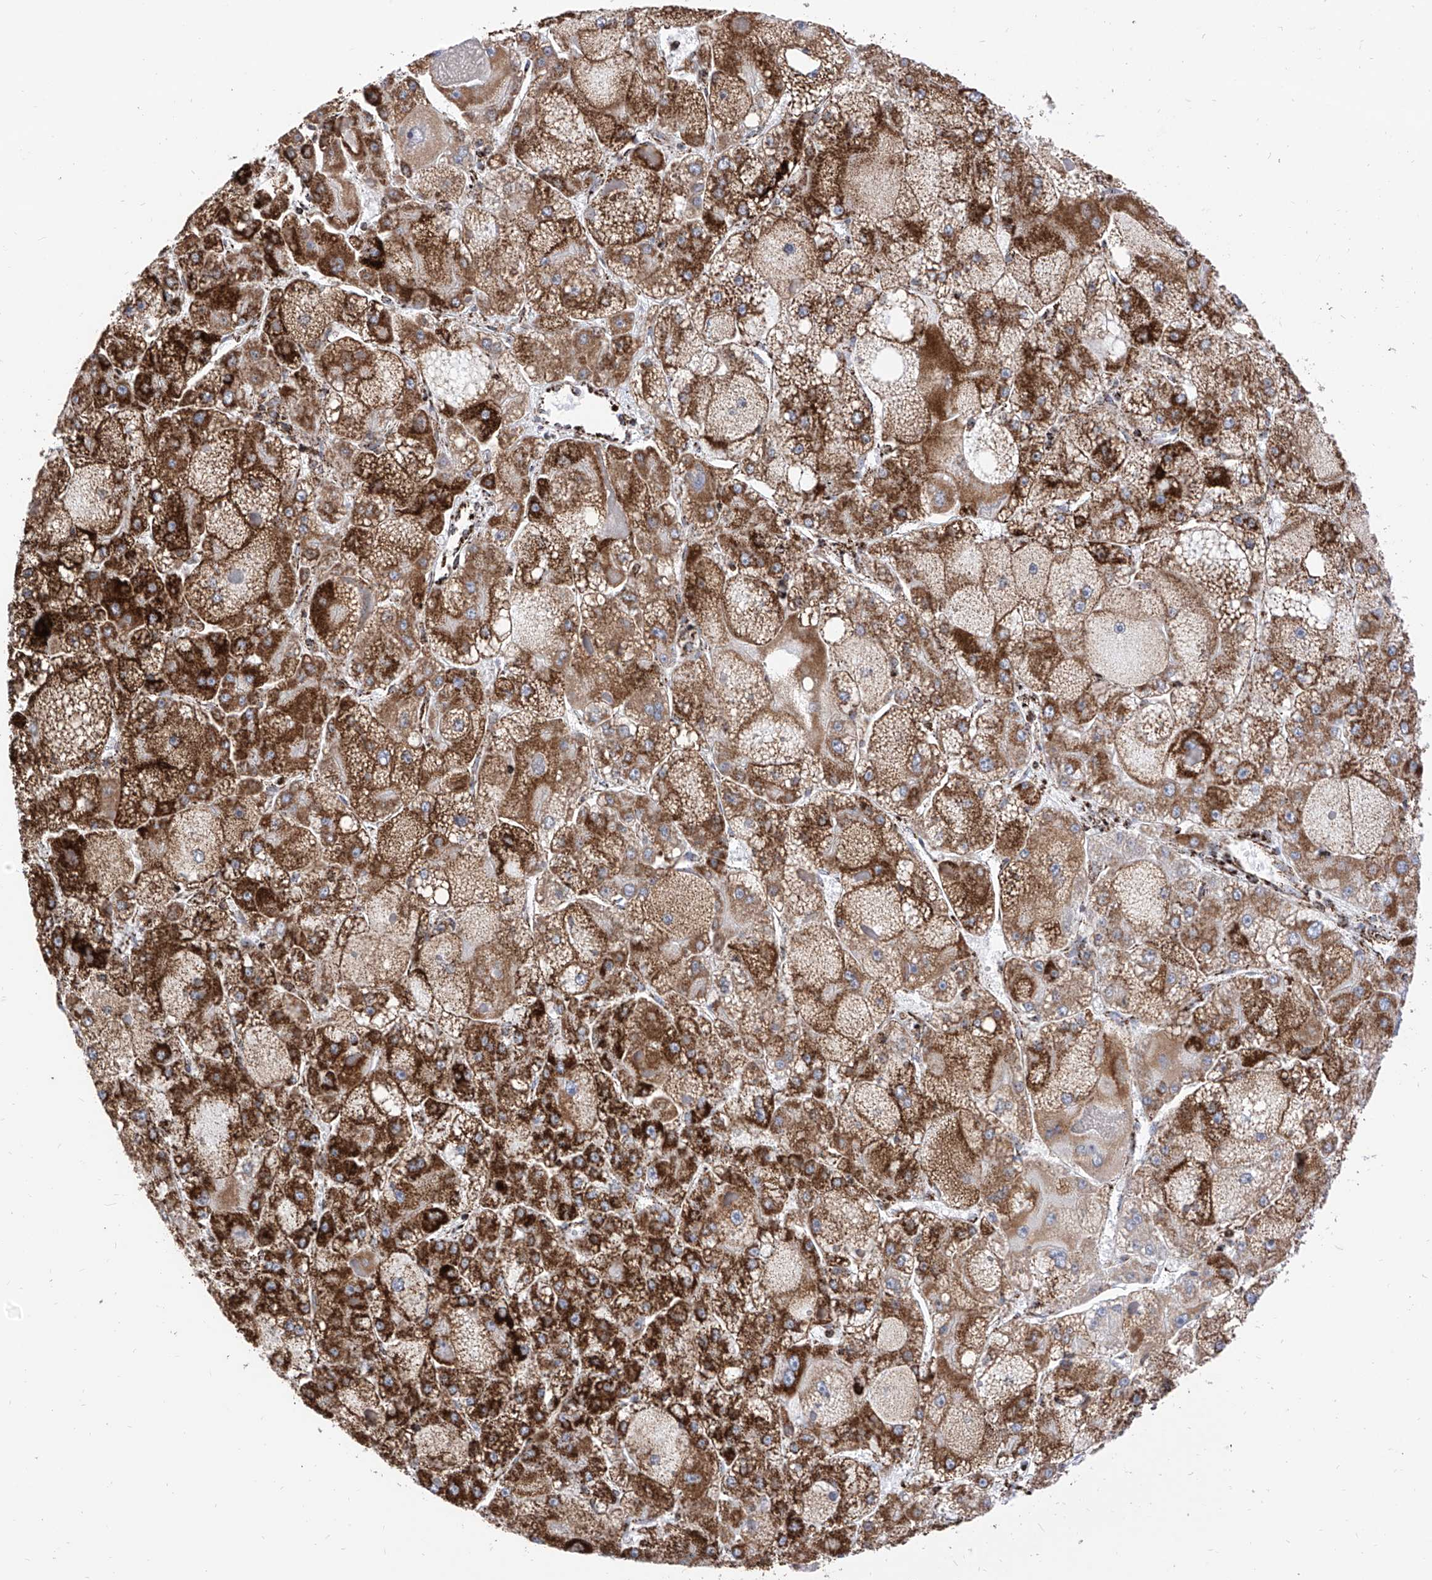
{"staining": {"intensity": "strong", "quantity": ">75%", "location": "cytoplasmic/membranous"}, "tissue": "liver cancer", "cell_type": "Tumor cells", "image_type": "cancer", "snomed": [{"axis": "morphology", "description": "Carcinoma, Hepatocellular, NOS"}, {"axis": "topography", "description": "Liver"}], "caption": "Protein expression analysis of liver hepatocellular carcinoma demonstrates strong cytoplasmic/membranous staining in approximately >75% of tumor cells.", "gene": "COX5B", "patient": {"sex": "female", "age": 73}}